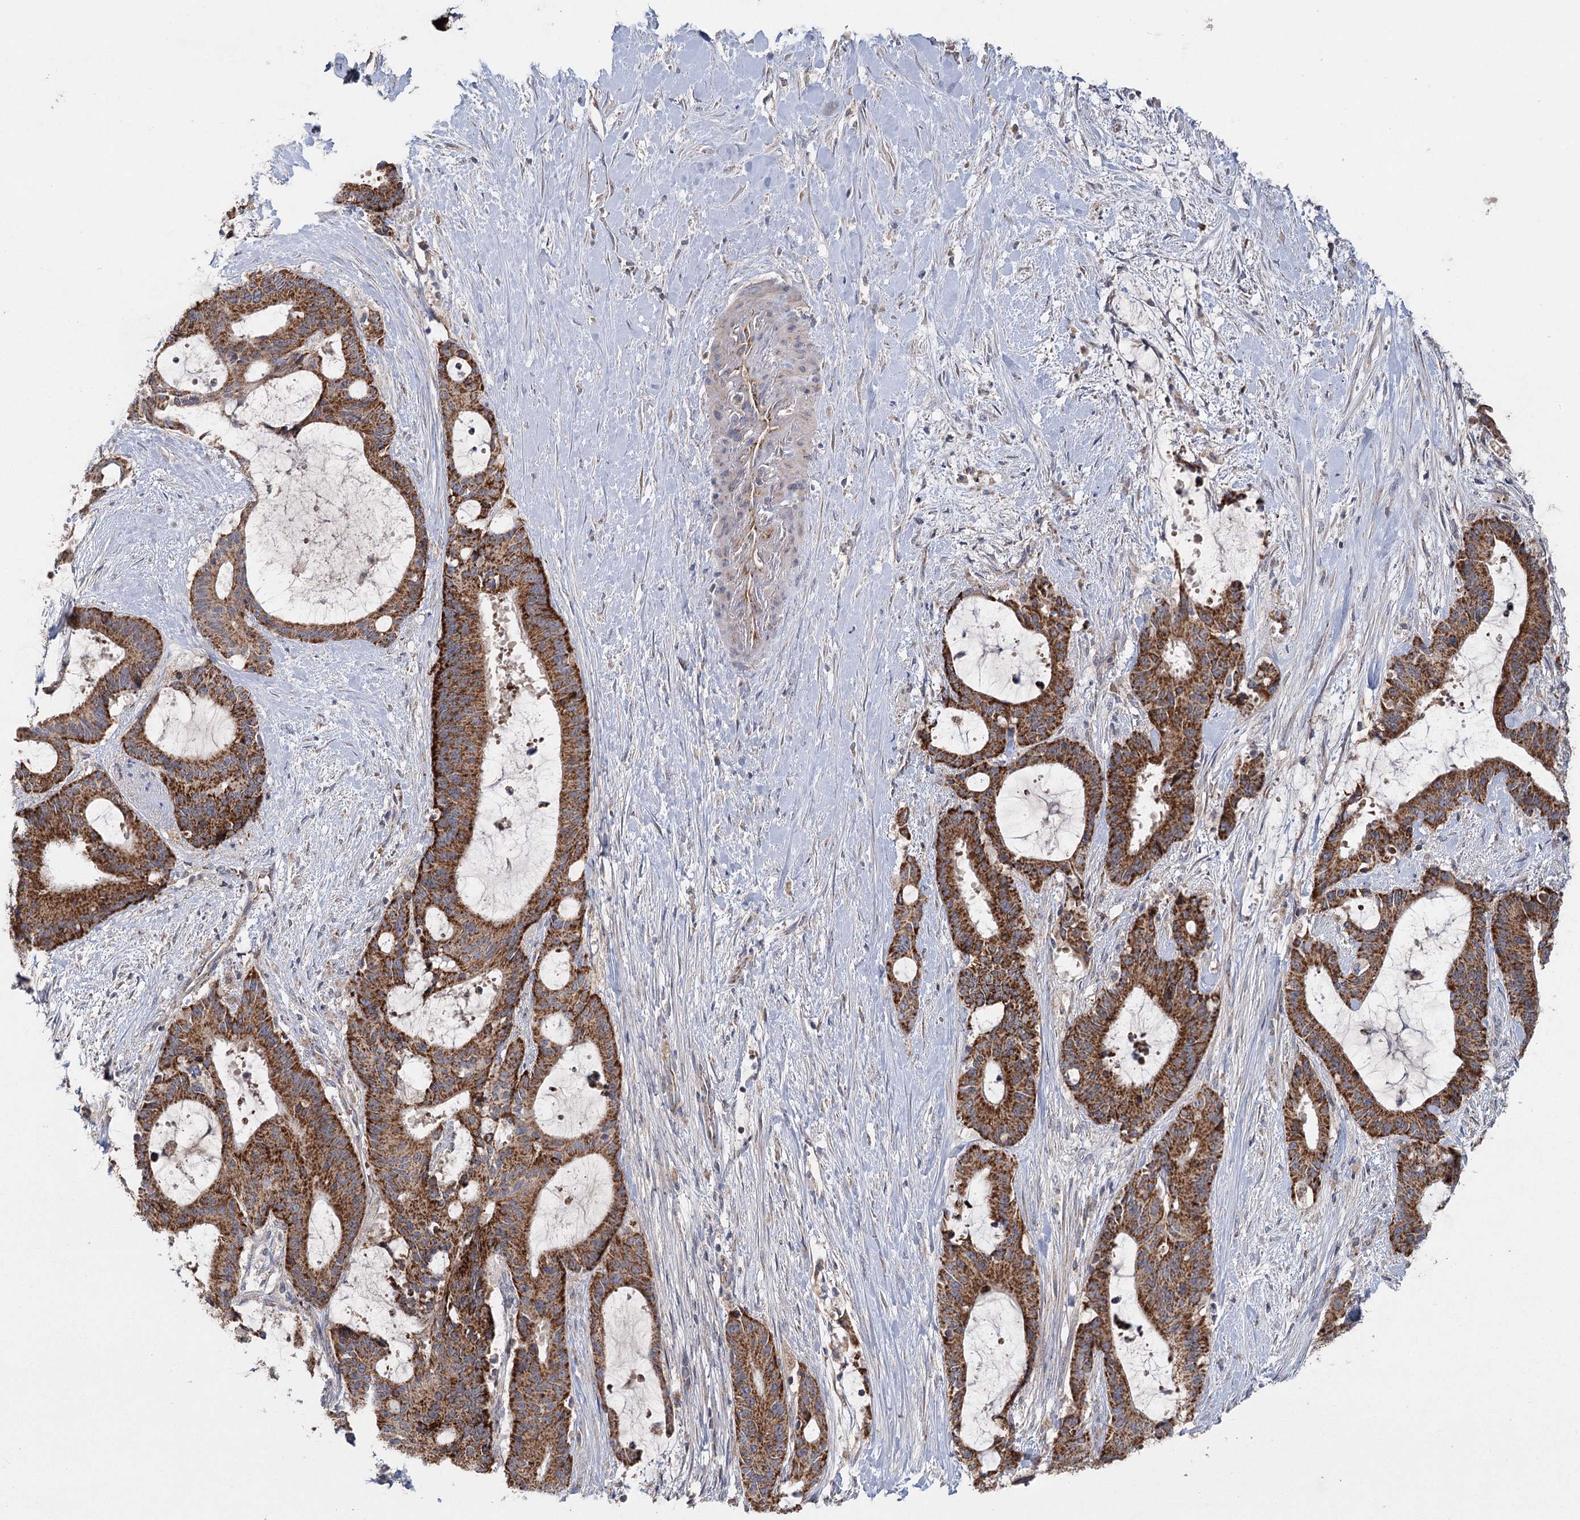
{"staining": {"intensity": "strong", "quantity": ">75%", "location": "cytoplasmic/membranous"}, "tissue": "liver cancer", "cell_type": "Tumor cells", "image_type": "cancer", "snomed": [{"axis": "morphology", "description": "Normal tissue, NOS"}, {"axis": "morphology", "description": "Cholangiocarcinoma"}, {"axis": "topography", "description": "Liver"}, {"axis": "topography", "description": "Peripheral nerve tissue"}], "caption": "Immunohistochemical staining of human liver cholangiocarcinoma displays strong cytoplasmic/membranous protein positivity in approximately >75% of tumor cells. (Brightfield microscopy of DAB IHC at high magnification).", "gene": "MRPL44", "patient": {"sex": "female", "age": 73}}